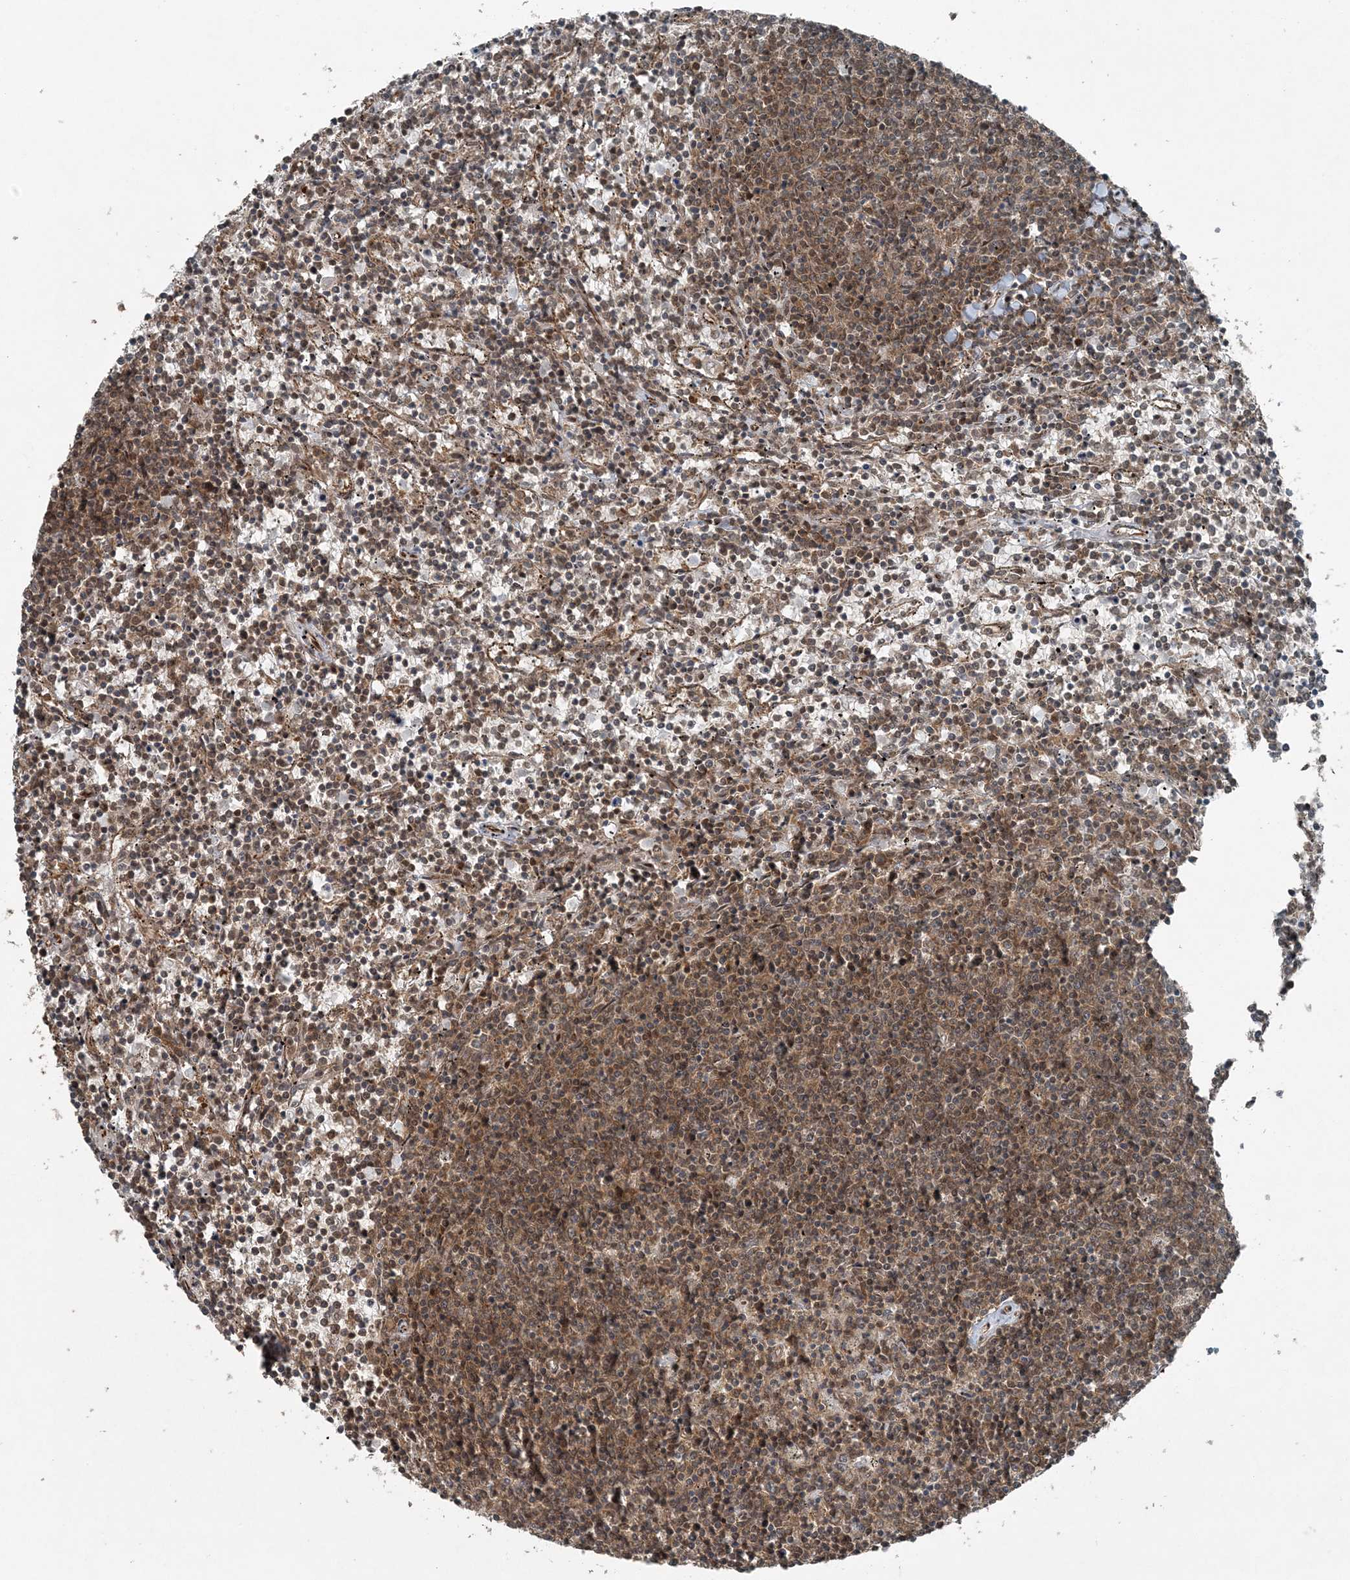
{"staining": {"intensity": "moderate", "quantity": ">75%", "location": "cytoplasmic/membranous,nuclear"}, "tissue": "lymphoma", "cell_type": "Tumor cells", "image_type": "cancer", "snomed": [{"axis": "morphology", "description": "Malignant lymphoma, non-Hodgkin's type, Low grade"}, {"axis": "topography", "description": "Spleen"}], "caption": "This is a photomicrograph of immunohistochemistry (IHC) staining of lymphoma, which shows moderate positivity in the cytoplasmic/membranous and nuclear of tumor cells.", "gene": "COPS7B", "patient": {"sex": "female", "age": 50}}